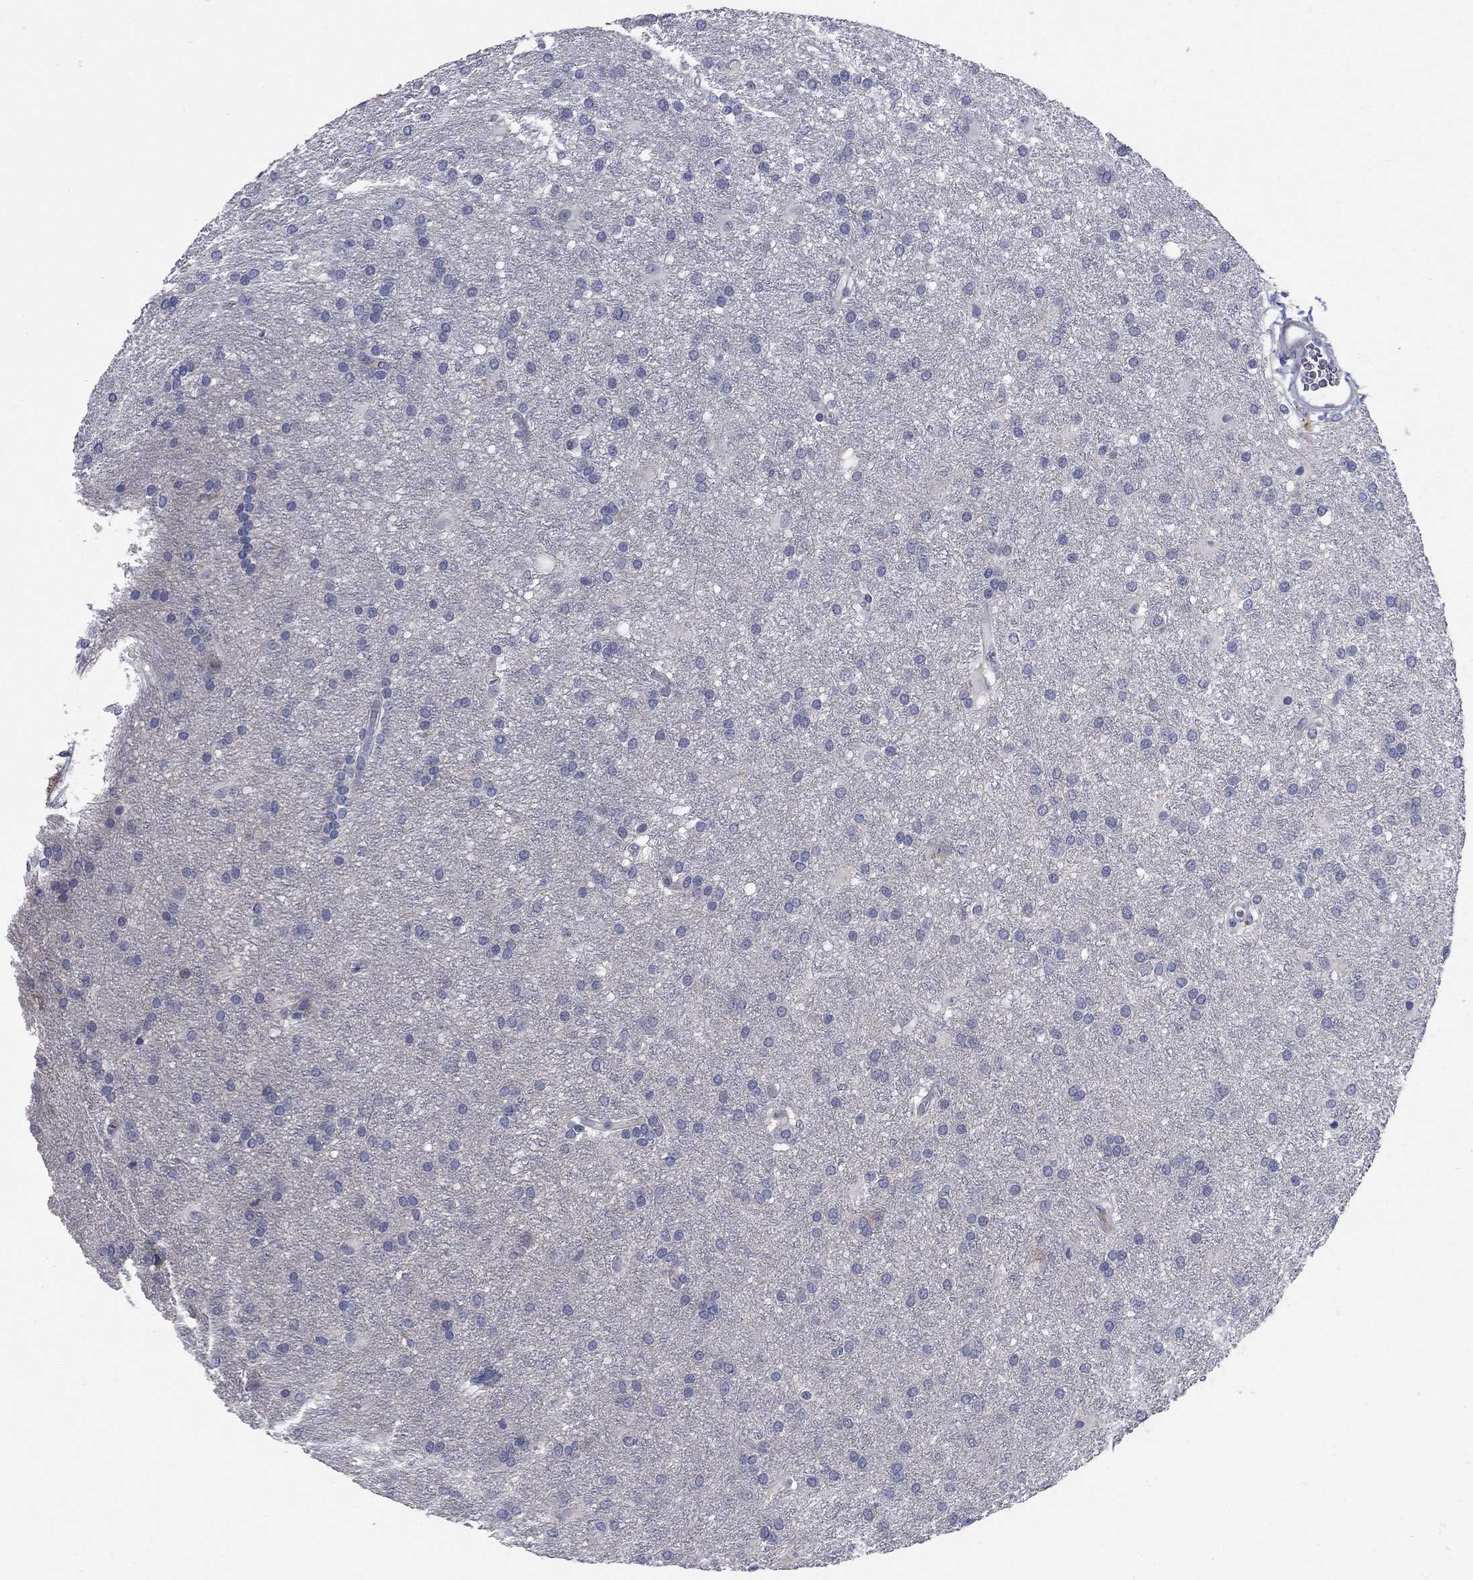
{"staining": {"intensity": "negative", "quantity": "none", "location": "none"}, "tissue": "glioma", "cell_type": "Tumor cells", "image_type": "cancer", "snomed": [{"axis": "morphology", "description": "Glioma, malignant, Low grade"}, {"axis": "topography", "description": "Brain"}], "caption": "Immunohistochemistry photomicrograph of neoplastic tissue: human malignant glioma (low-grade) stained with DAB reveals no significant protein positivity in tumor cells. (Stains: DAB IHC with hematoxylin counter stain, Microscopy: brightfield microscopy at high magnification).", "gene": "TMEM249", "patient": {"sex": "female", "age": 32}}